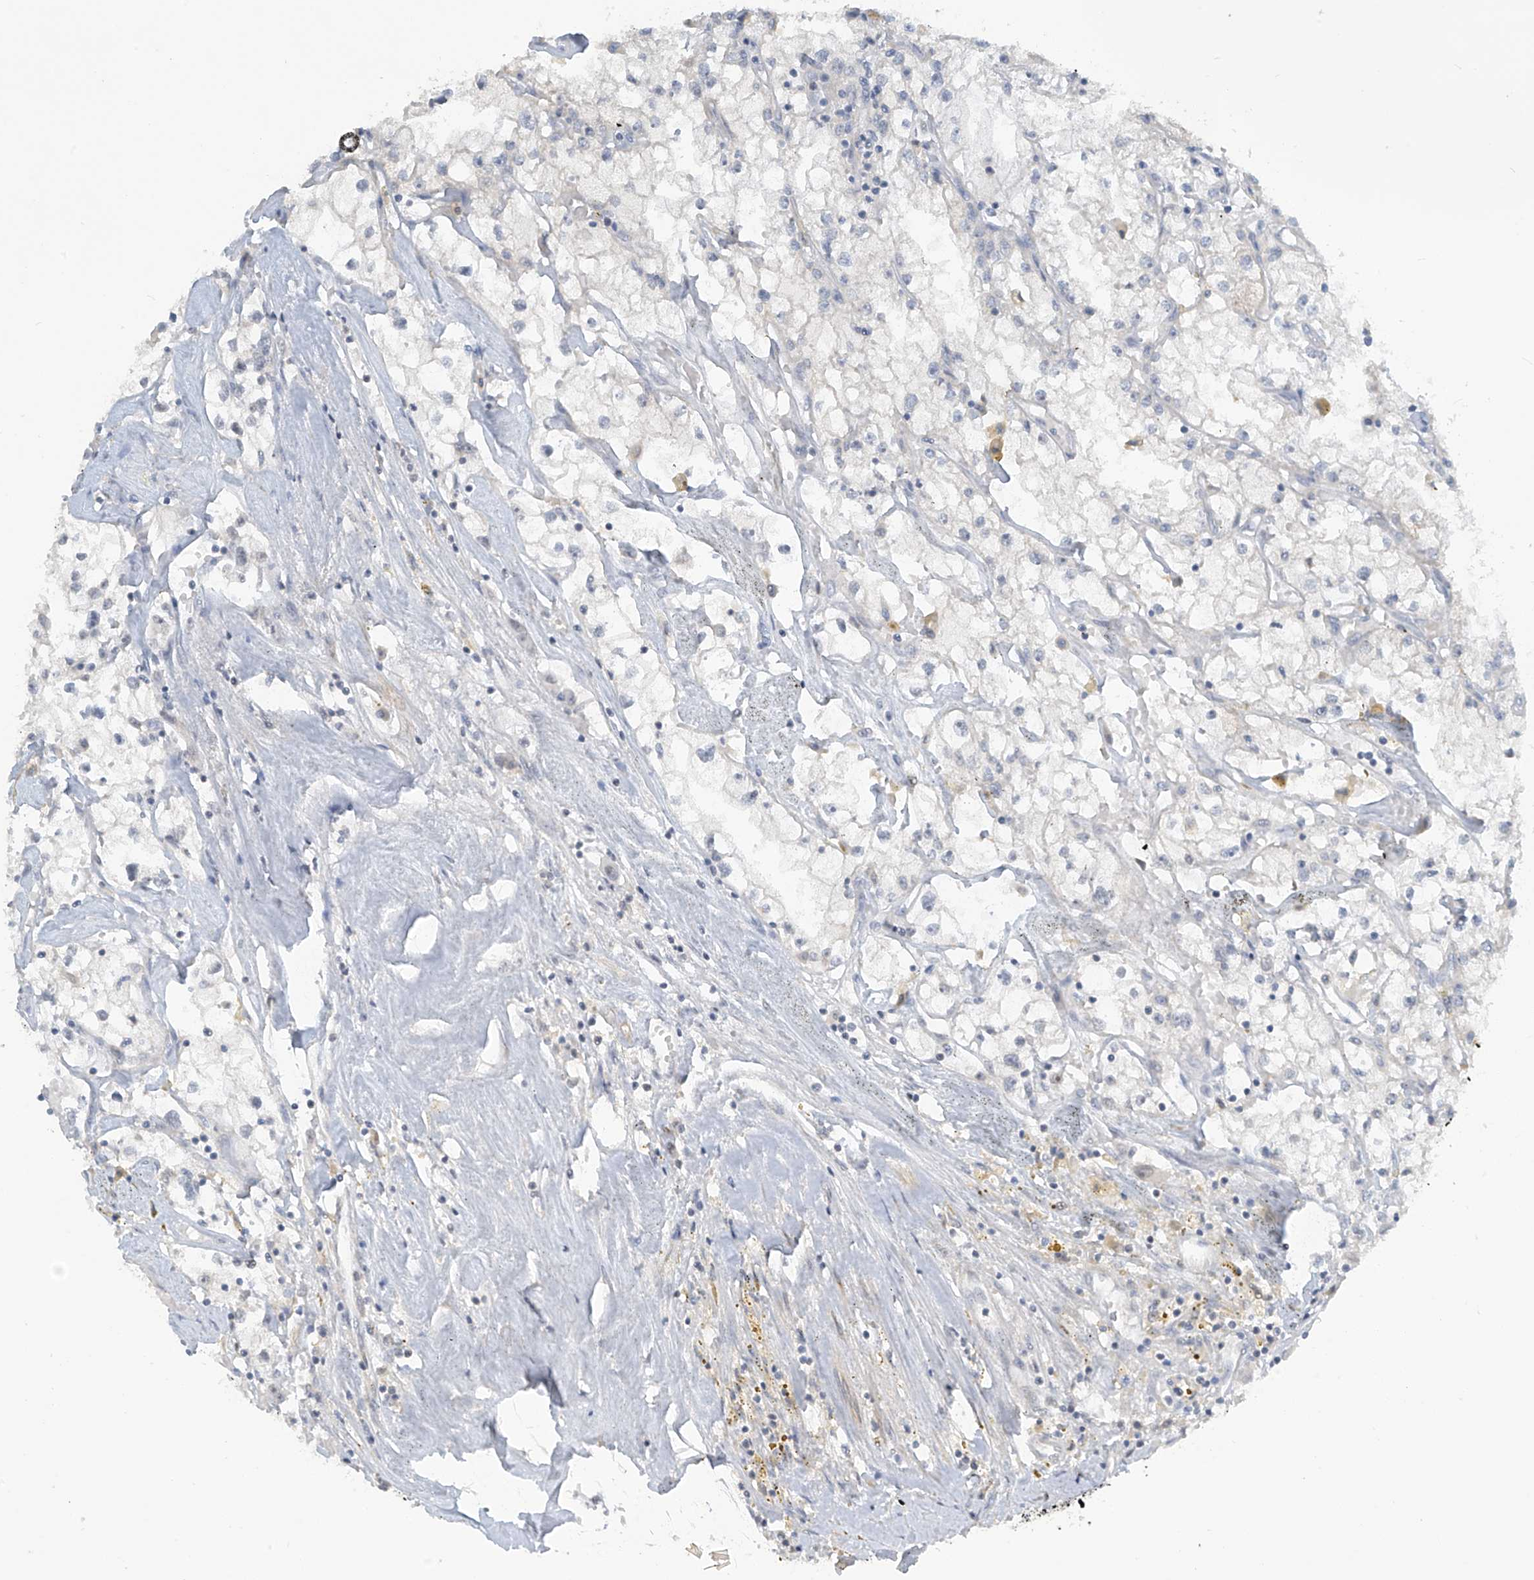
{"staining": {"intensity": "negative", "quantity": "none", "location": "none"}, "tissue": "renal cancer", "cell_type": "Tumor cells", "image_type": "cancer", "snomed": [{"axis": "morphology", "description": "Adenocarcinoma, NOS"}, {"axis": "topography", "description": "Kidney"}], "caption": "Immunohistochemistry (IHC) micrograph of neoplastic tissue: human renal adenocarcinoma stained with DAB (3,3'-diaminobenzidine) displays no significant protein positivity in tumor cells.", "gene": "METAP1D", "patient": {"sex": "male", "age": 56}}